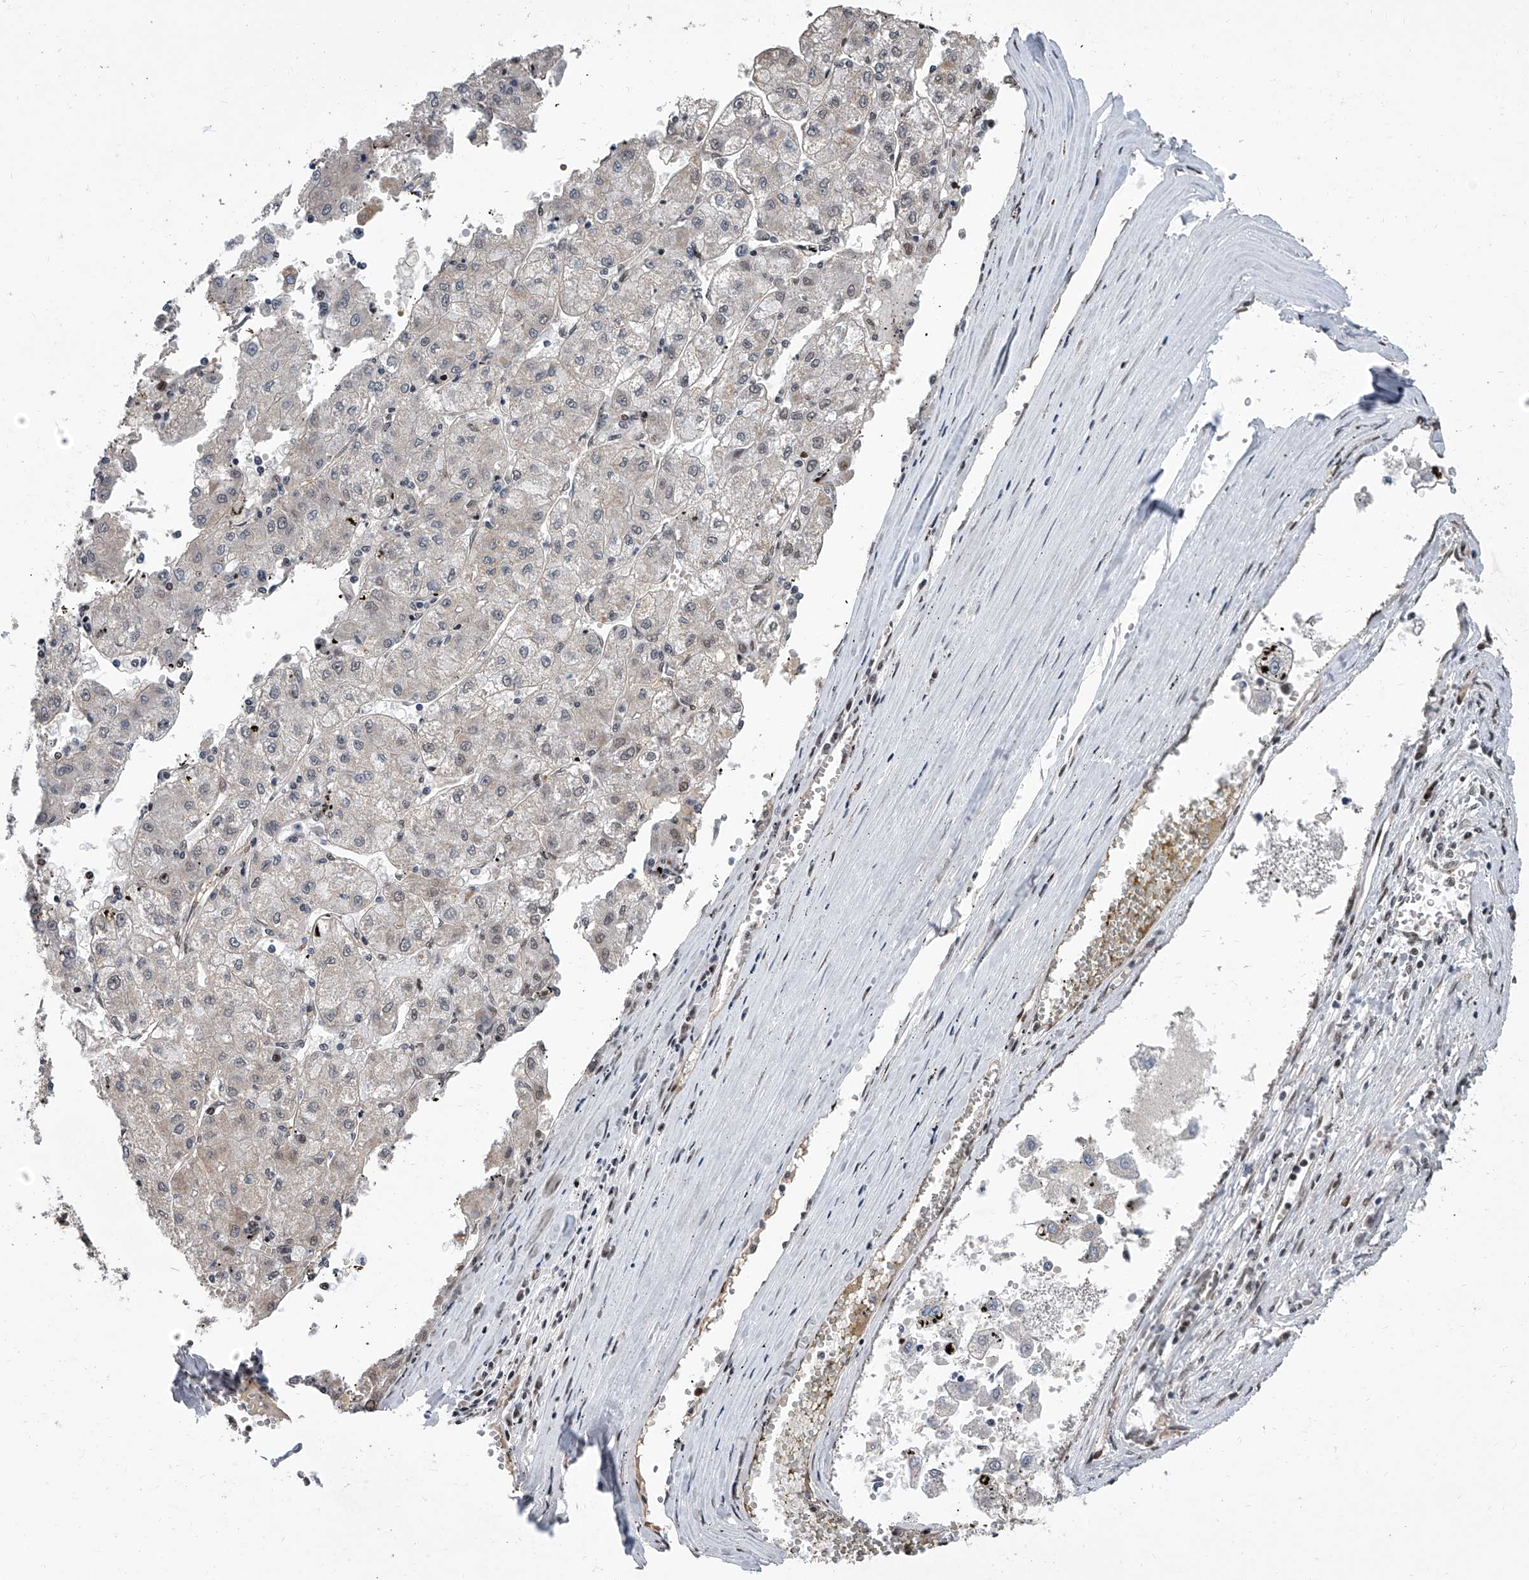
{"staining": {"intensity": "negative", "quantity": "none", "location": "none"}, "tissue": "liver cancer", "cell_type": "Tumor cells", "image_type": "cancer", "snomed": [{"axis": "morphology", "description": "Carcinoma, Hepatocellular, NOS"}, {"axis": "topography", "description": "Liver"}], "caption": "High power microscopy photomicrograph of an immunohistochemistry image of liver hepatocellular carcinoma, revealing no significant staining in tumor cells.", "gene": "ZNF426", "patient": {"sex": "male", "age": 72}}